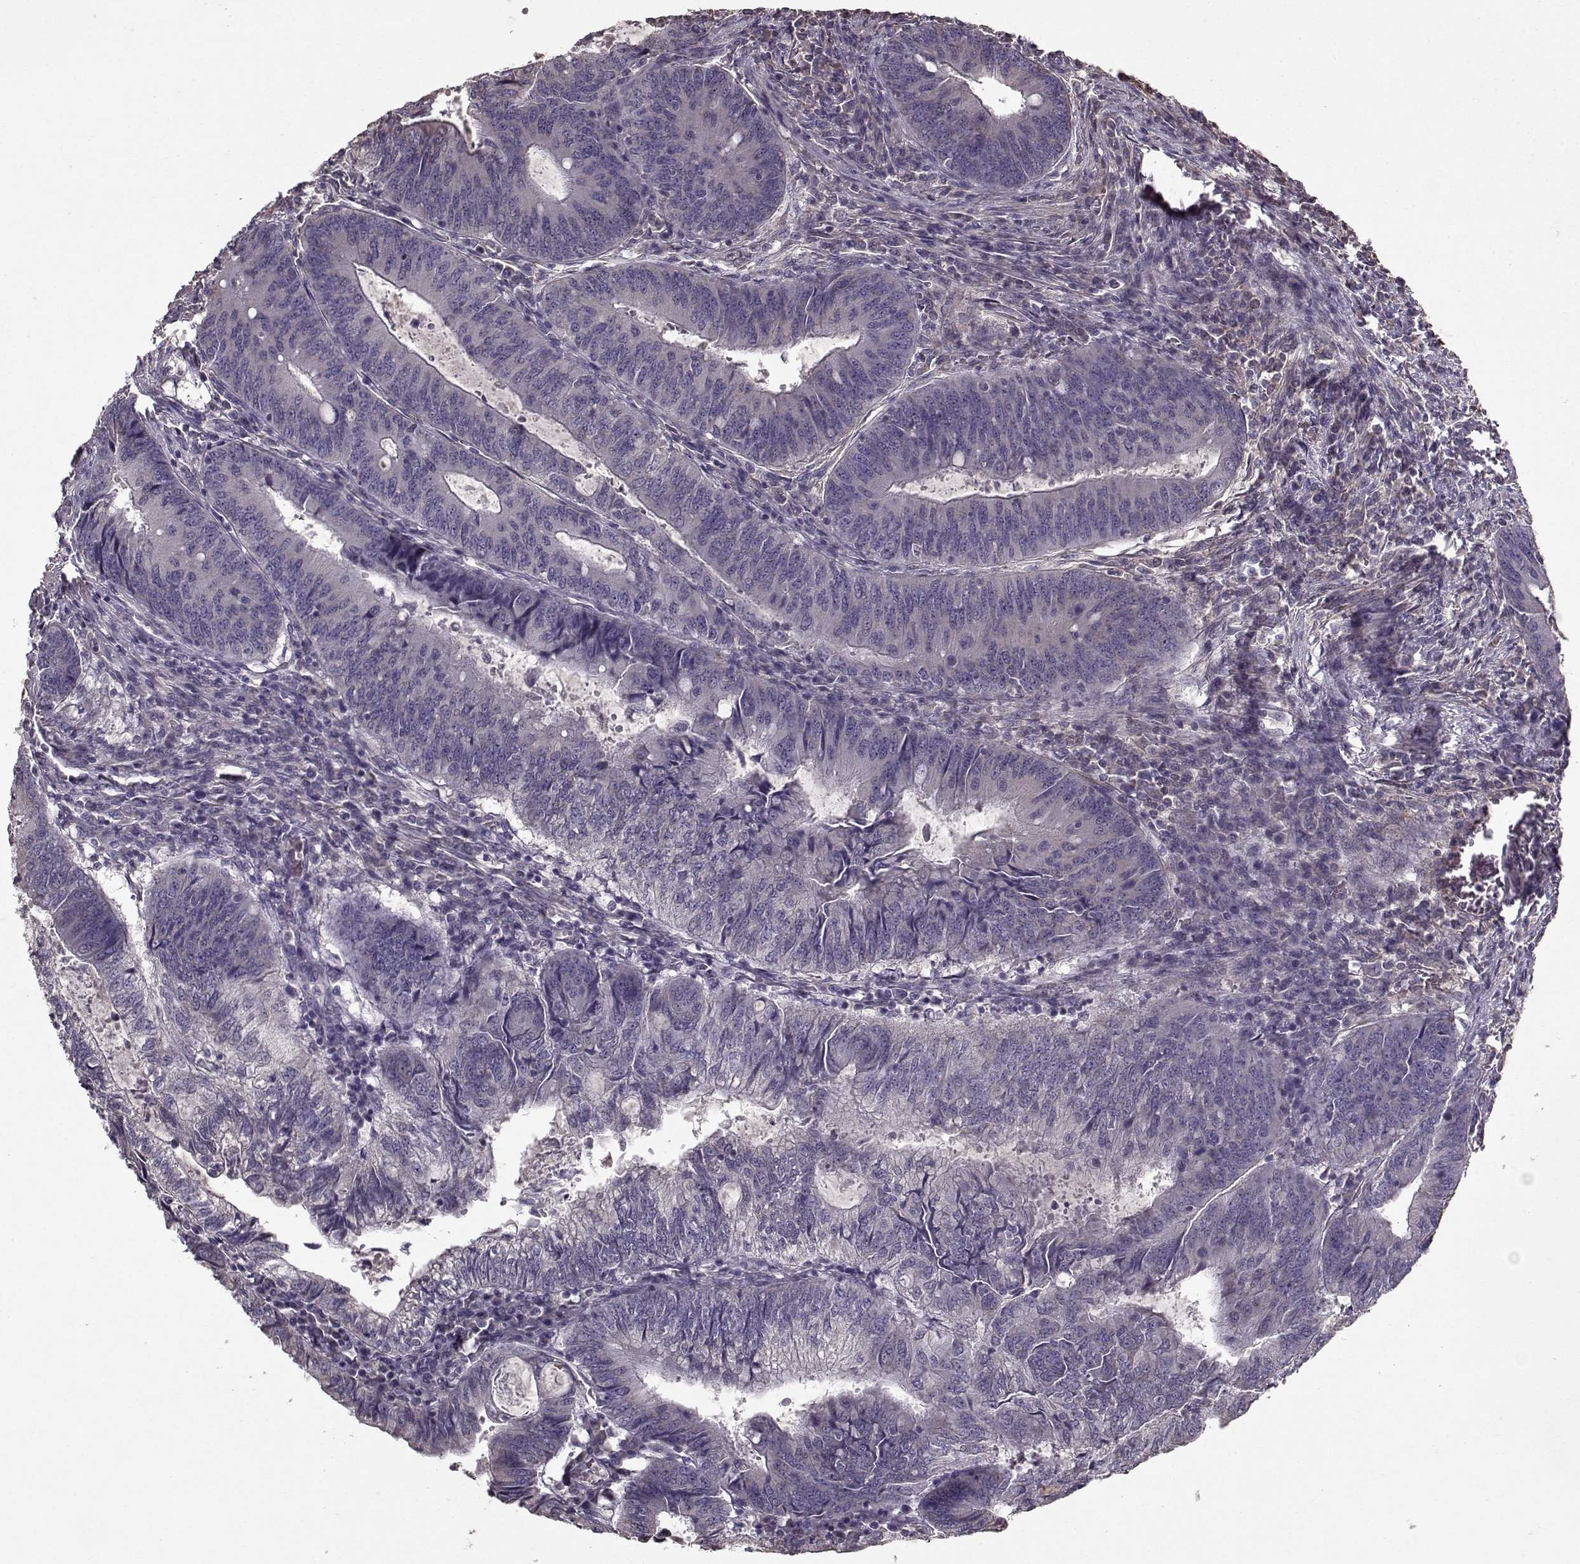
{"staining": {"intensity": "weak", "quantity": "<25%", "location": "cytoplasmic/membranous"}, "tissue": "colorectal cancer", "cell_type": "Tumor cells", "image_type": "cancer", "snomed": [{"axis": "morphology", "description": "Adenocarcinoma, NOS"}, {"axis": "topography", "description": "Colon"}], "caption": "IHC photomicrograph of neoplastic tissue: human colorectal adenocarcinoma stained with DAB demonstrates no significant protein expression in tumor cells. The staining is performed using DAB brown chromogen with nuclei counter-stained in using hematoxylin.", "gene": "LAMA2", "patient": {"sex": "male", "age": 67}}